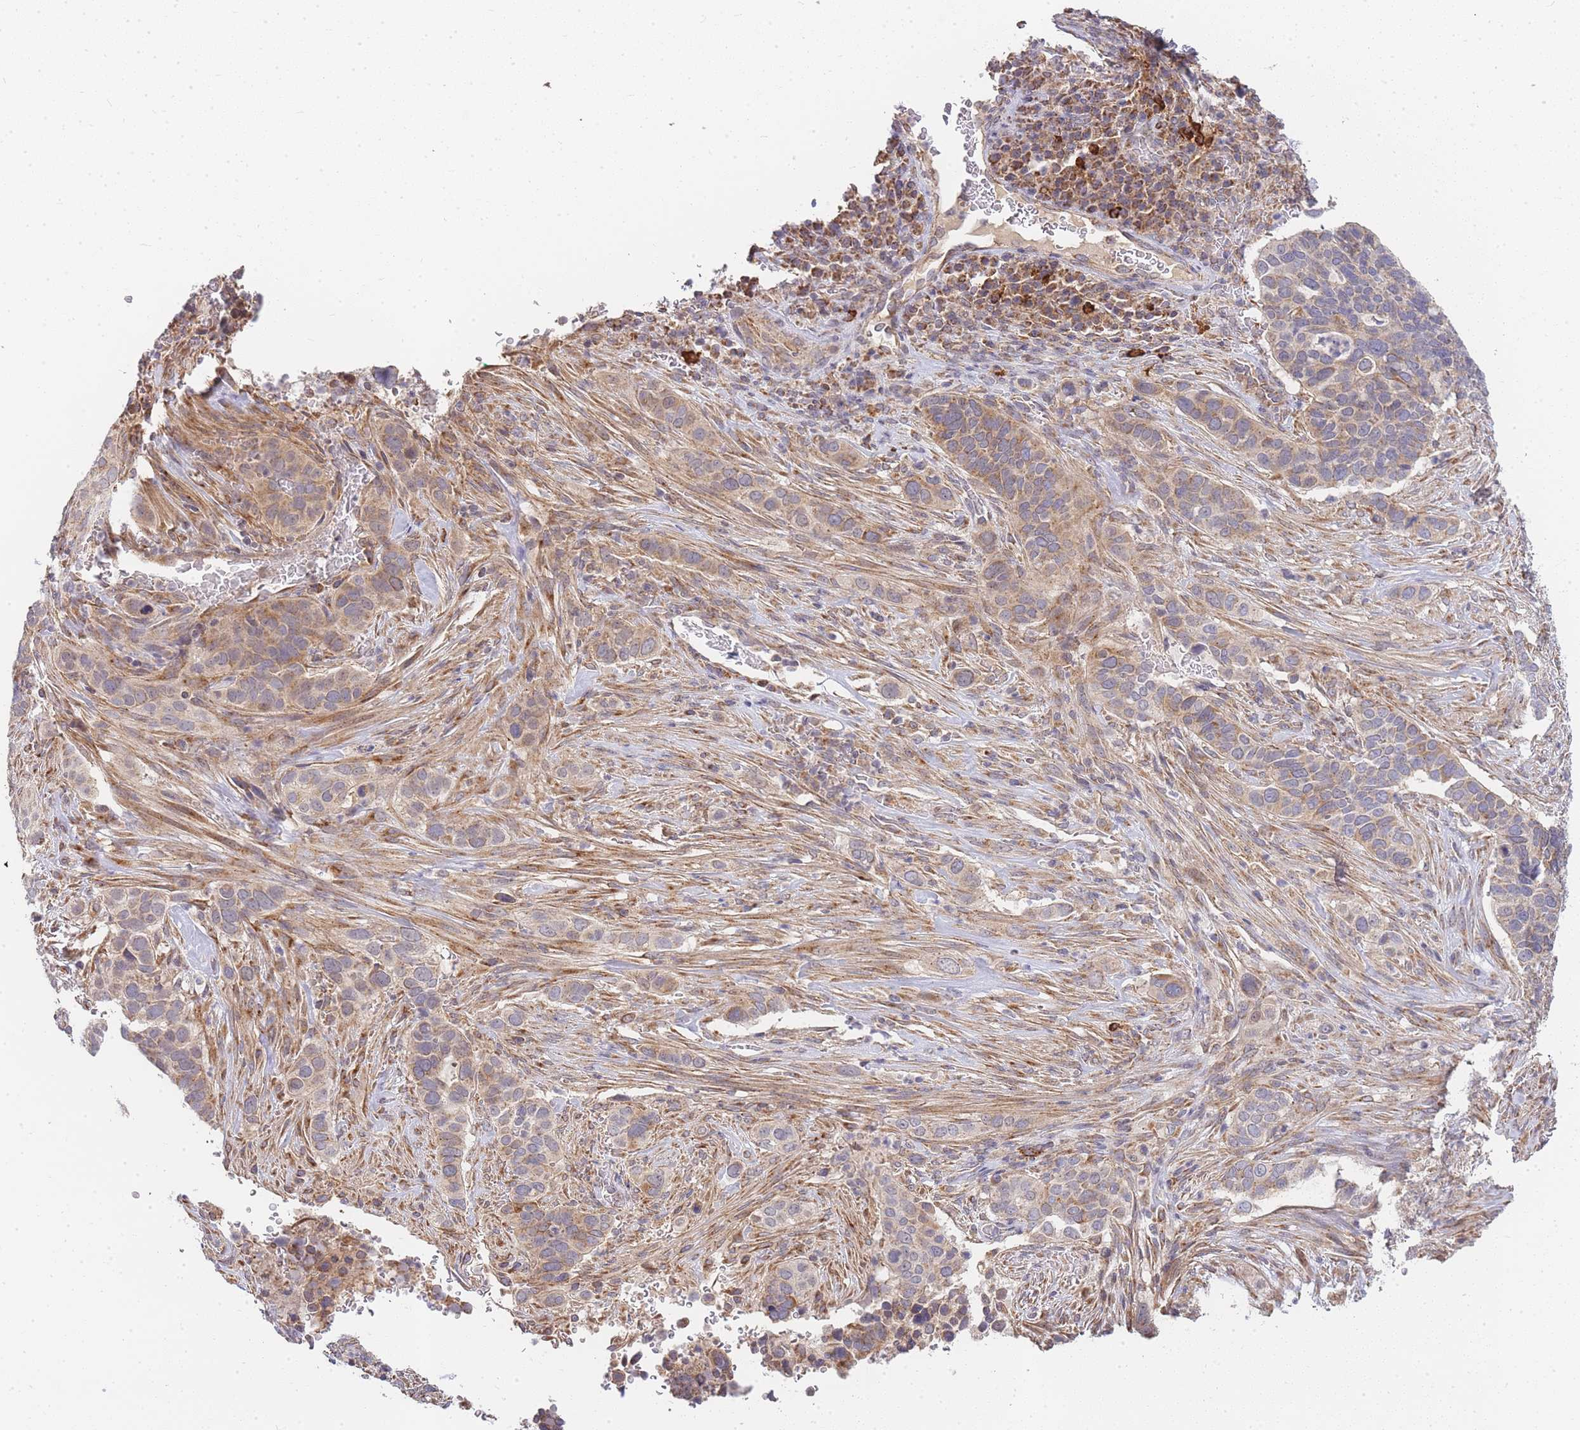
{"staining": {"intensity": "moderate", "quantity": ">75%", "location": "cytoplasmic/membranous"}, "tissue": "cervical cancer", "cell_type": "Tumor cells", "image_type": "cancer", "snomed": [{"axis": "morphology", "description": "Squamous cell carcinoma, NOS"}, {"axis": "topography", "description": "Cervix"}], "caption": "Immunohistochemical staining of squamous cell carcinoma (cervical) demonstrates medium levels of moderate cytoplasmic/membranous protein expression in approximately >75% of tumor cells.", "gene": "ADCY9", "patient": {"sex": "female", "age": 38}}